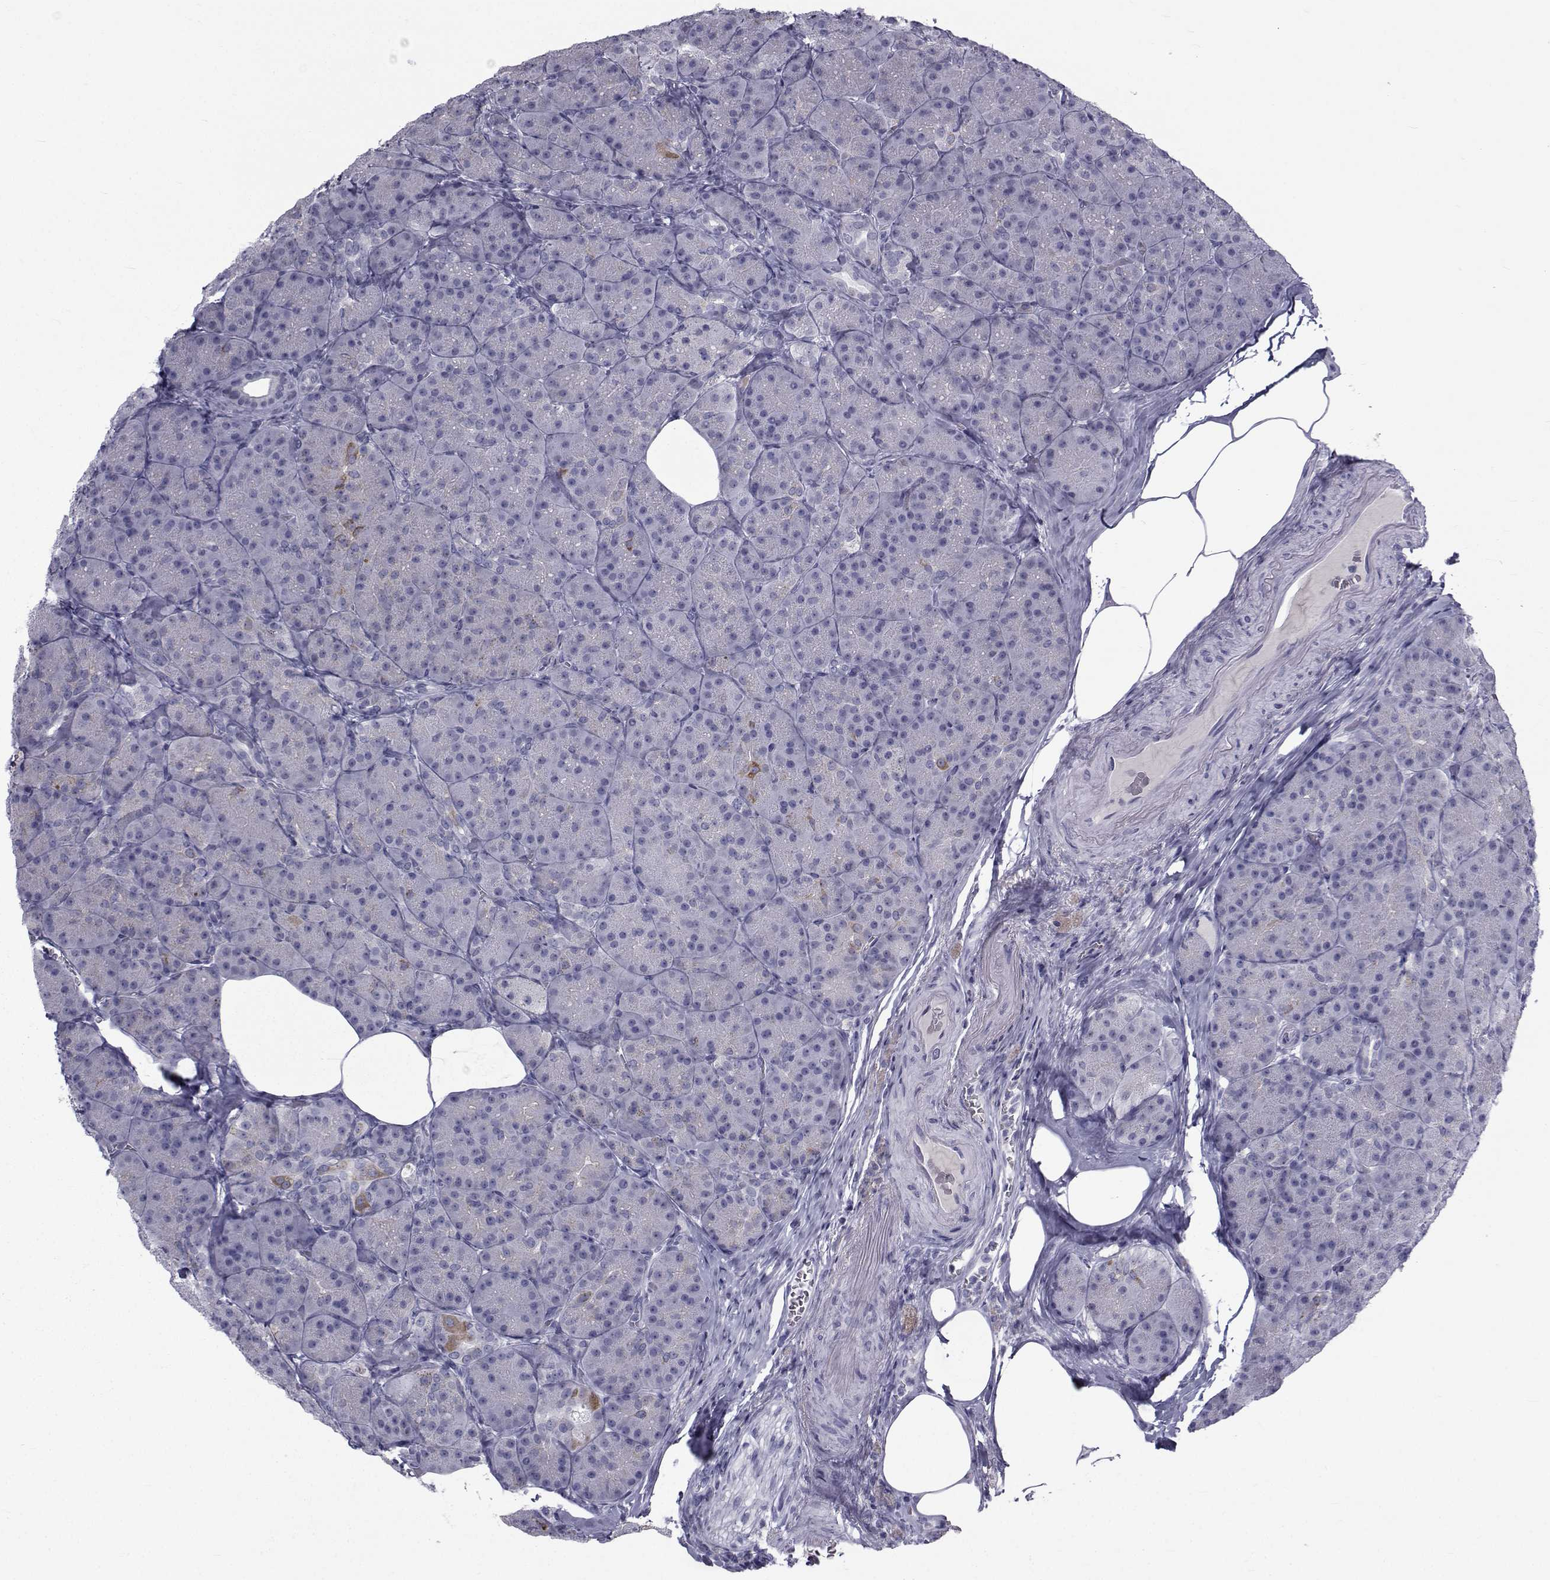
{"staining": {"intensity": "negative", "quantity": "none", "location": "none"}, "tissue": "pancreas", "cell_type": "Exocrine glandular cells", "image_type": "normal", "snomed": [{"axis": "morphology", "description": "Normal tissue, NOS"}, {"axis": "topography", "description": "Pancreas"}], "caption": "Exocrine glandular cells are negative for brown protein staining in normal pancreas. (Stains: DAB immunohistochemistry with hematoxylin counter stain, Microscopy: brightfield microscopy at high magnification).", "gene": "FDXR", "patient": {"sex": "male", "age": 57}}